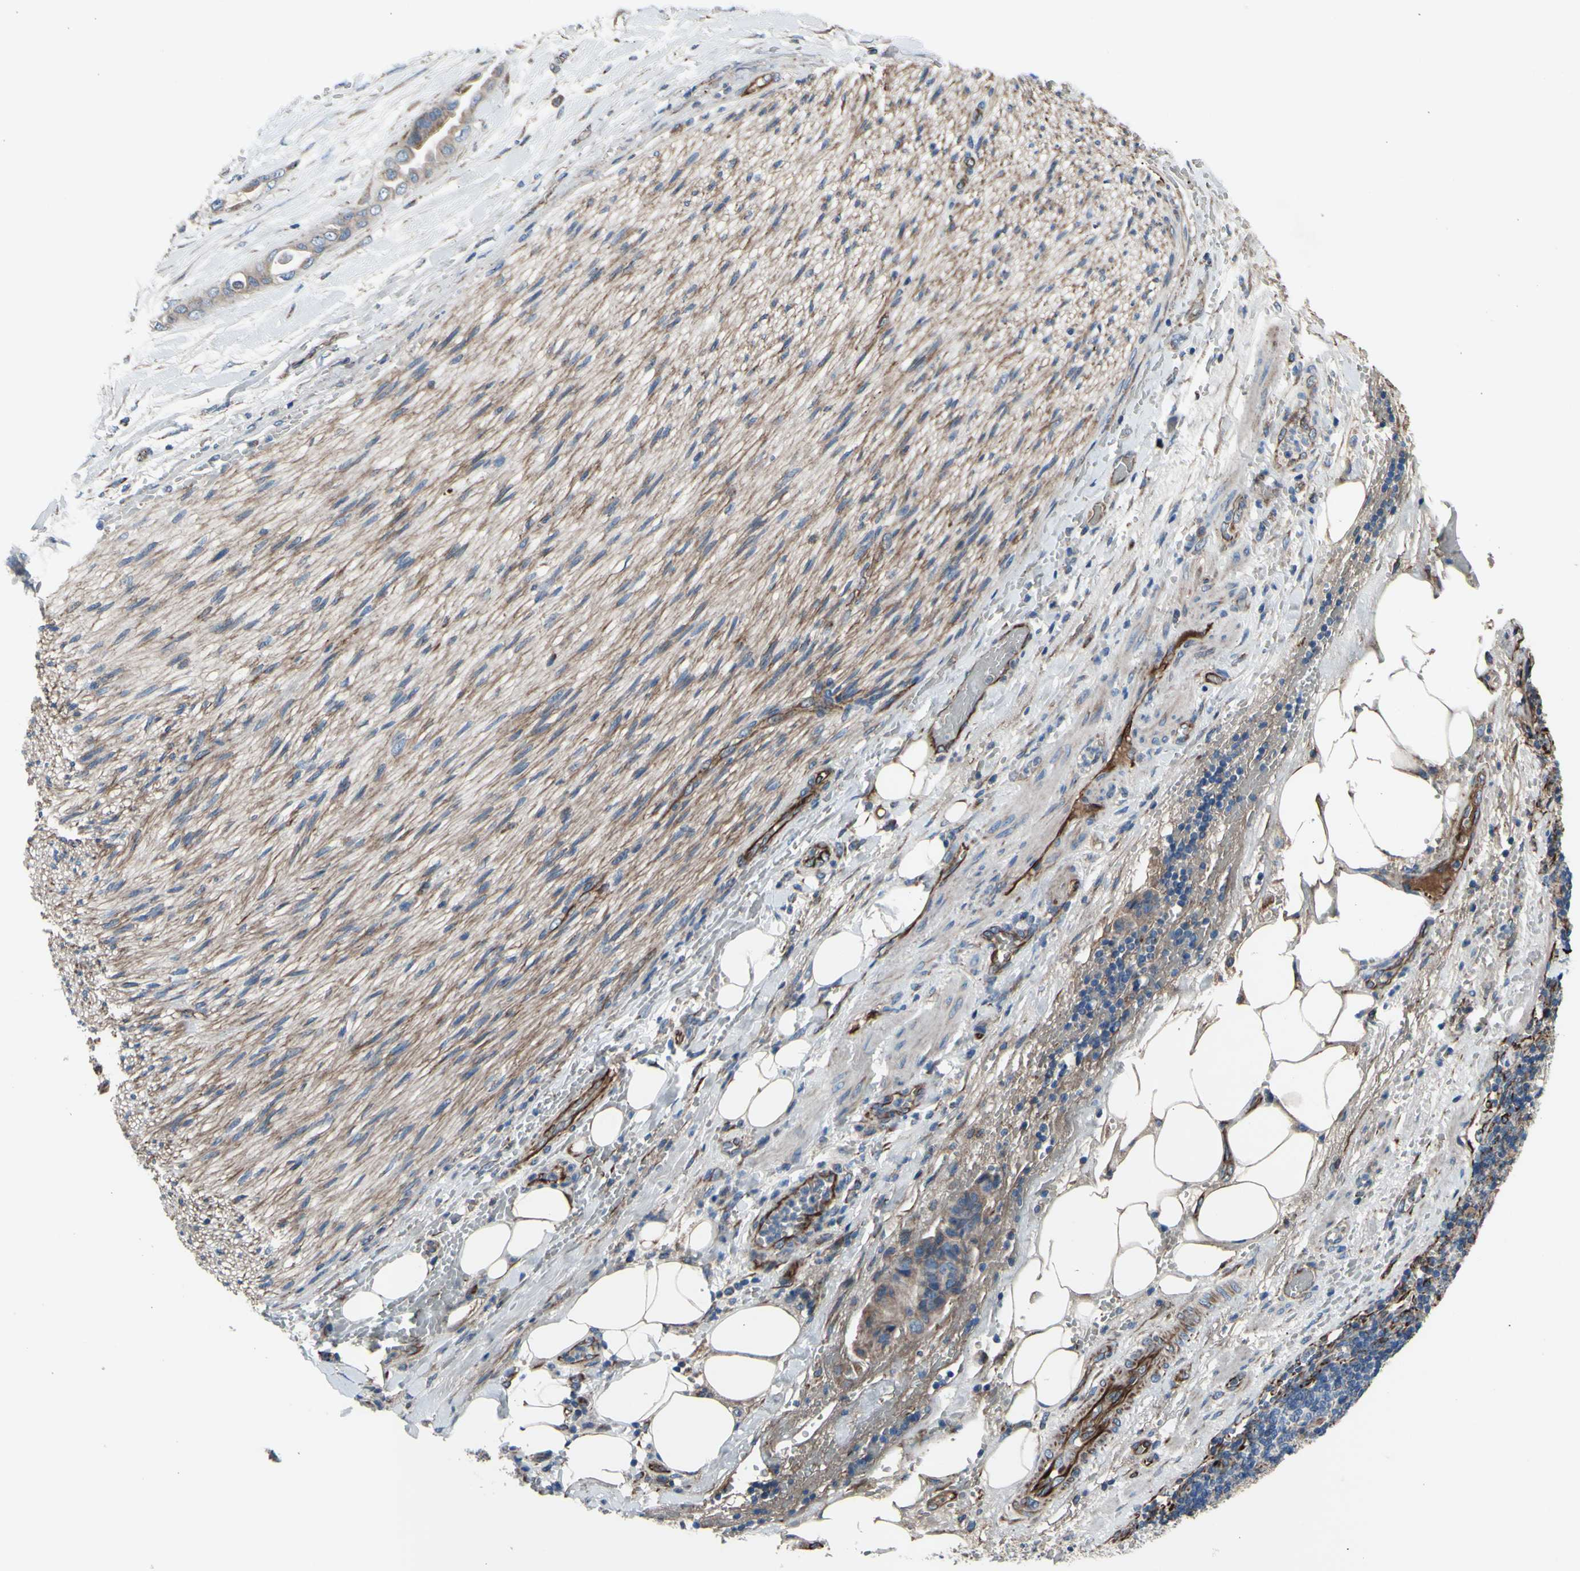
{"staining": {"intensity": "weak", "quantity": ">75%", "location": "cytoplasmic/membranous"}, "tissue": "liver cancer", "cell_type": "Tumor cells", "image_type": "cancer", "snomed": [{"axis": "morphology", "description": "Cholangiocarcinoma"}, {"axis": "topography", "description": "Liver"}], "caption": "Protein staining of liver cholangiocarcinoma tissue demonstrates weak cytoplasmic/membranous staining in approximately >75% of tumor cells.", "gene": "EMC7", "patient": {"sex": "female", "age": 61}}